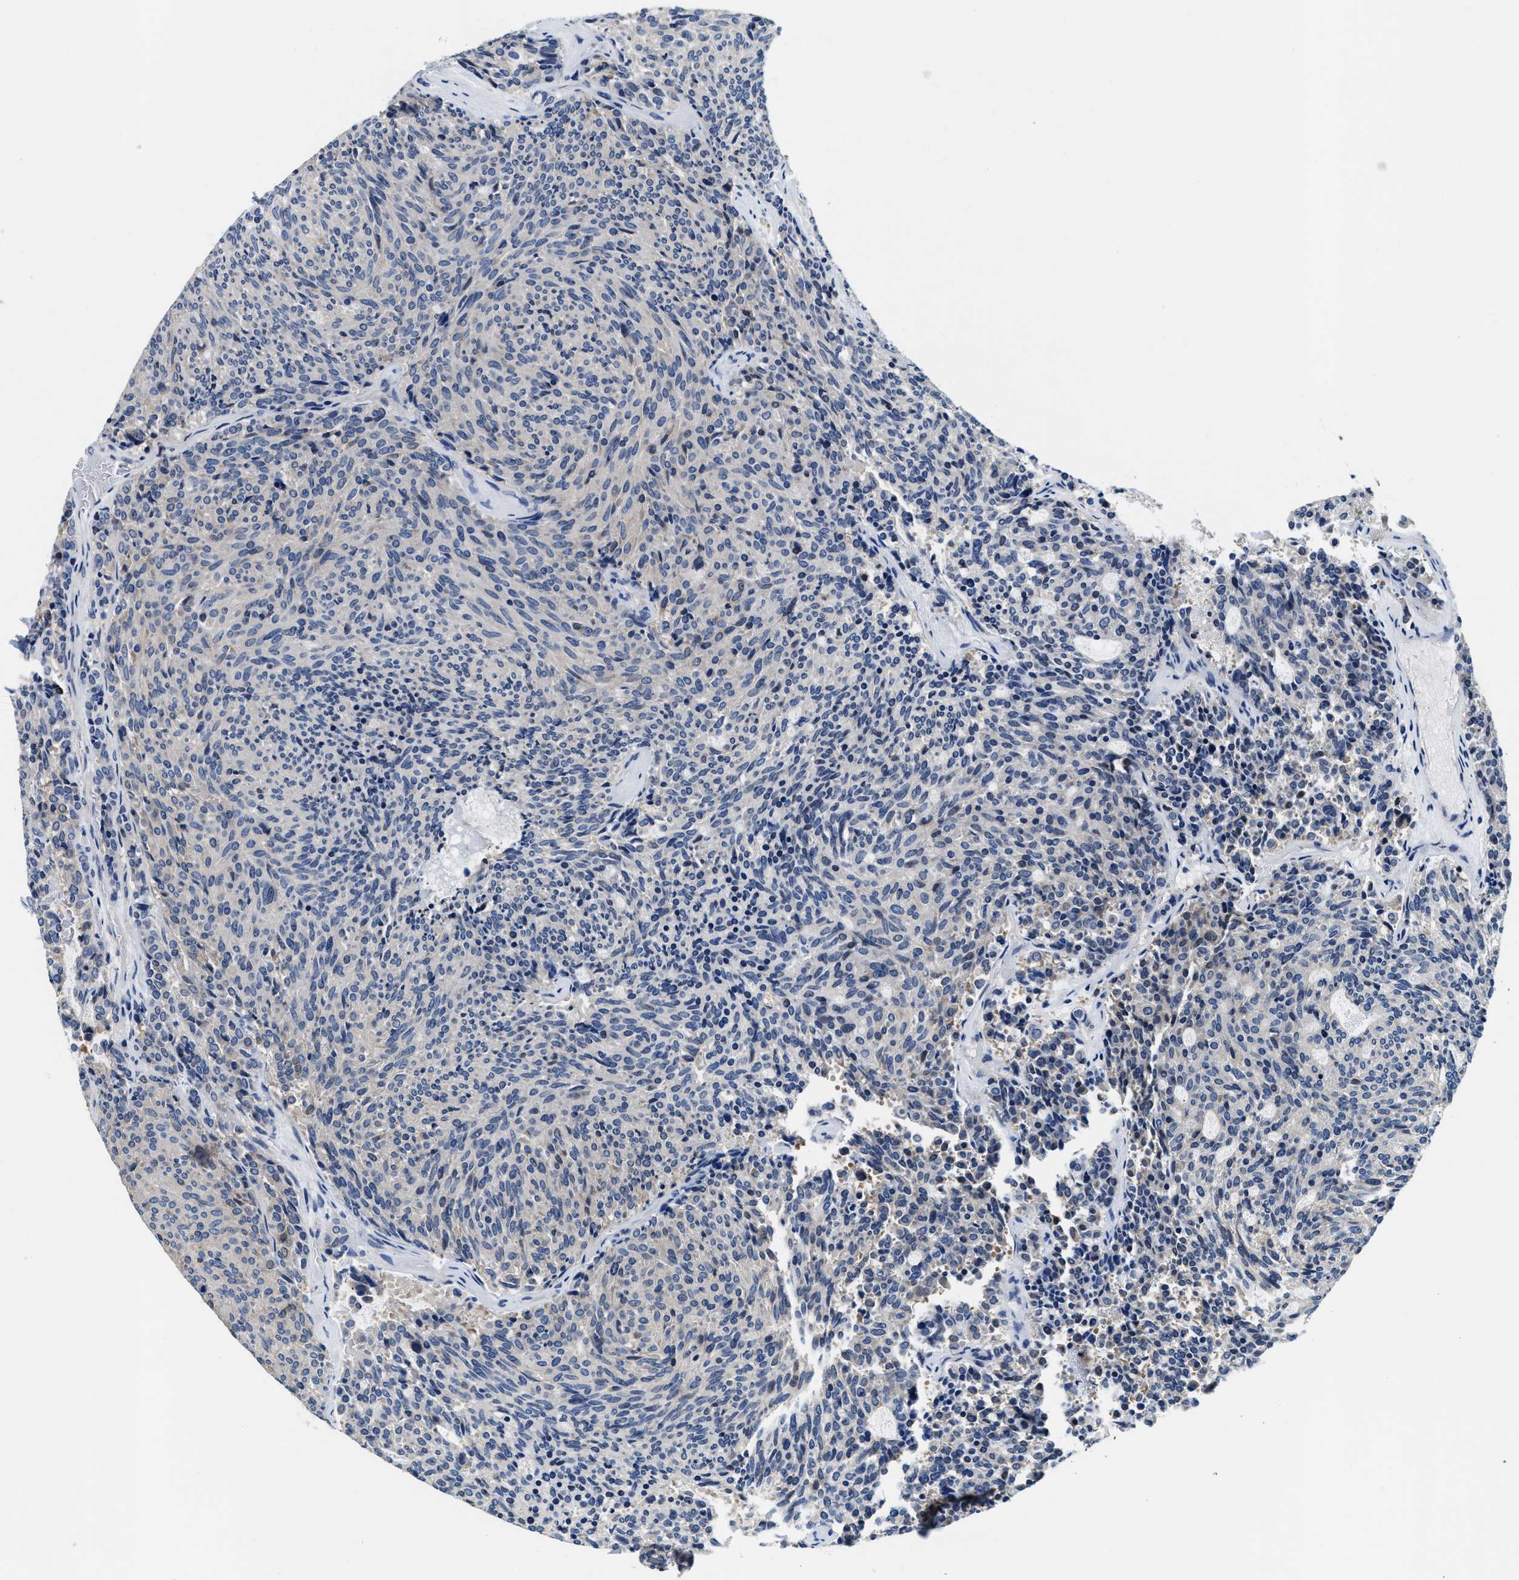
{"staining": {"intensity": "negative", "quantity": "none", "location": "none"}, "tissue": "carcinoid", "cell_type": "Tumor cells", "image_type": "cancer", "snomed": [{"axis": "morphology", "description": "Carcinoid, malignant, NOS"}, {"axis": "topography", "description": "Pancreas"}], "caption": "Immunohistochemistry (IHC) photomicrograph of neoplastic tissue: human carcinoid stained with DAB (3,3'-diaminobenzidine) reveals no significant protein staining in tumor cells.", "gene": "ANKIB1", "patient": {"sex": "female", "age": 54}}